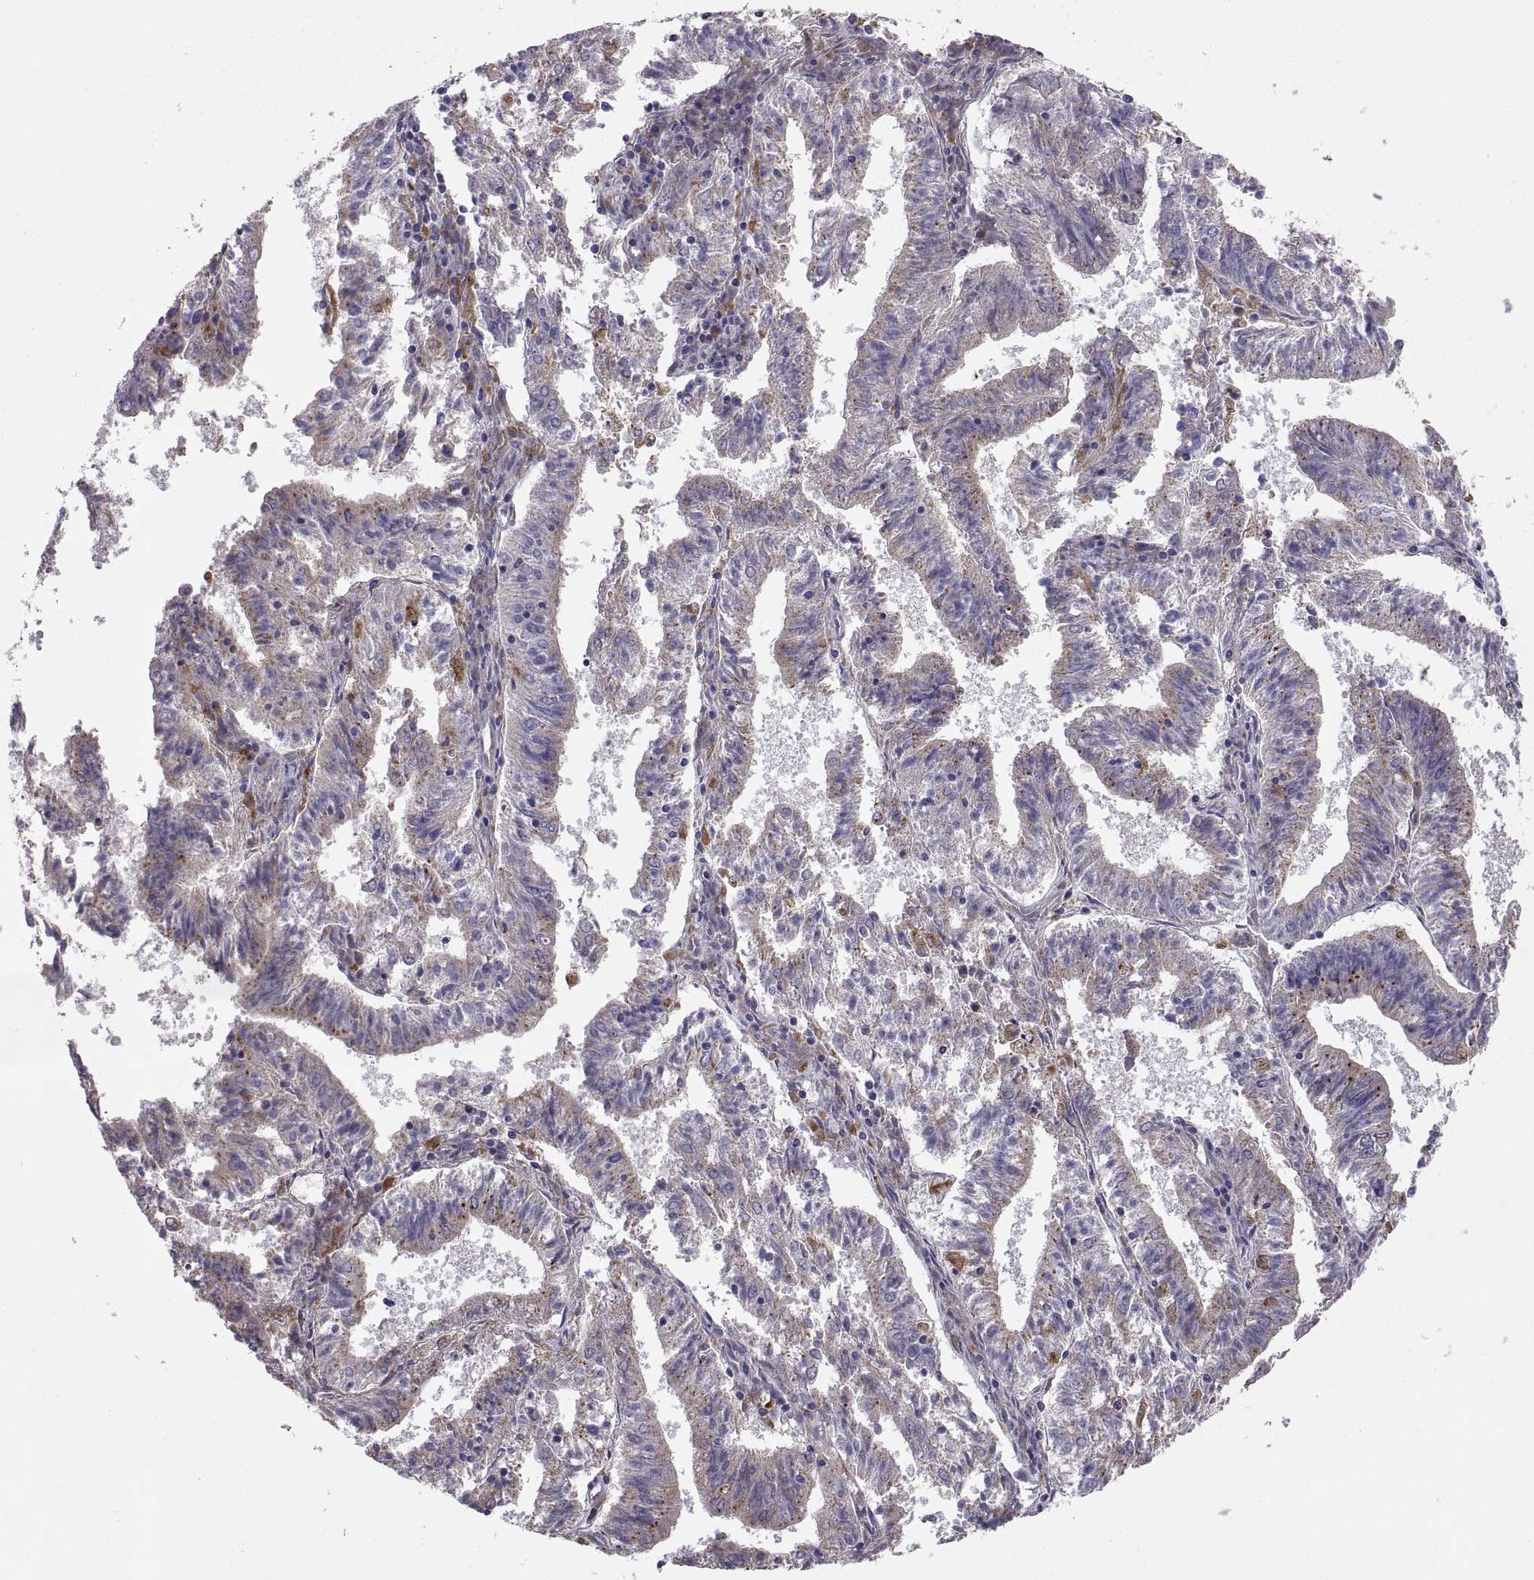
{"staining": {"intensity": "moderate", "quantity": "<25%", "location": "cytoplasmic/membranous"}, "tissue": "endometrial cancer", "cell_type": "Tumor cells", "image_type": "cancer", "snomed": [{"axis": "morphology", "description": "Adenocarcinoma, NOS"}, {"axis": "topography", "description": "Endometrium"}], "caption": "The micrograph demonstrates immunohistochemical staining of endometrial cancer. There is moderate cytoplasmic/membranous expression is seen in approximately <25% of tumor cells.", "gene": "ARSL", "patient": {"sex": "female", "age": 82}}